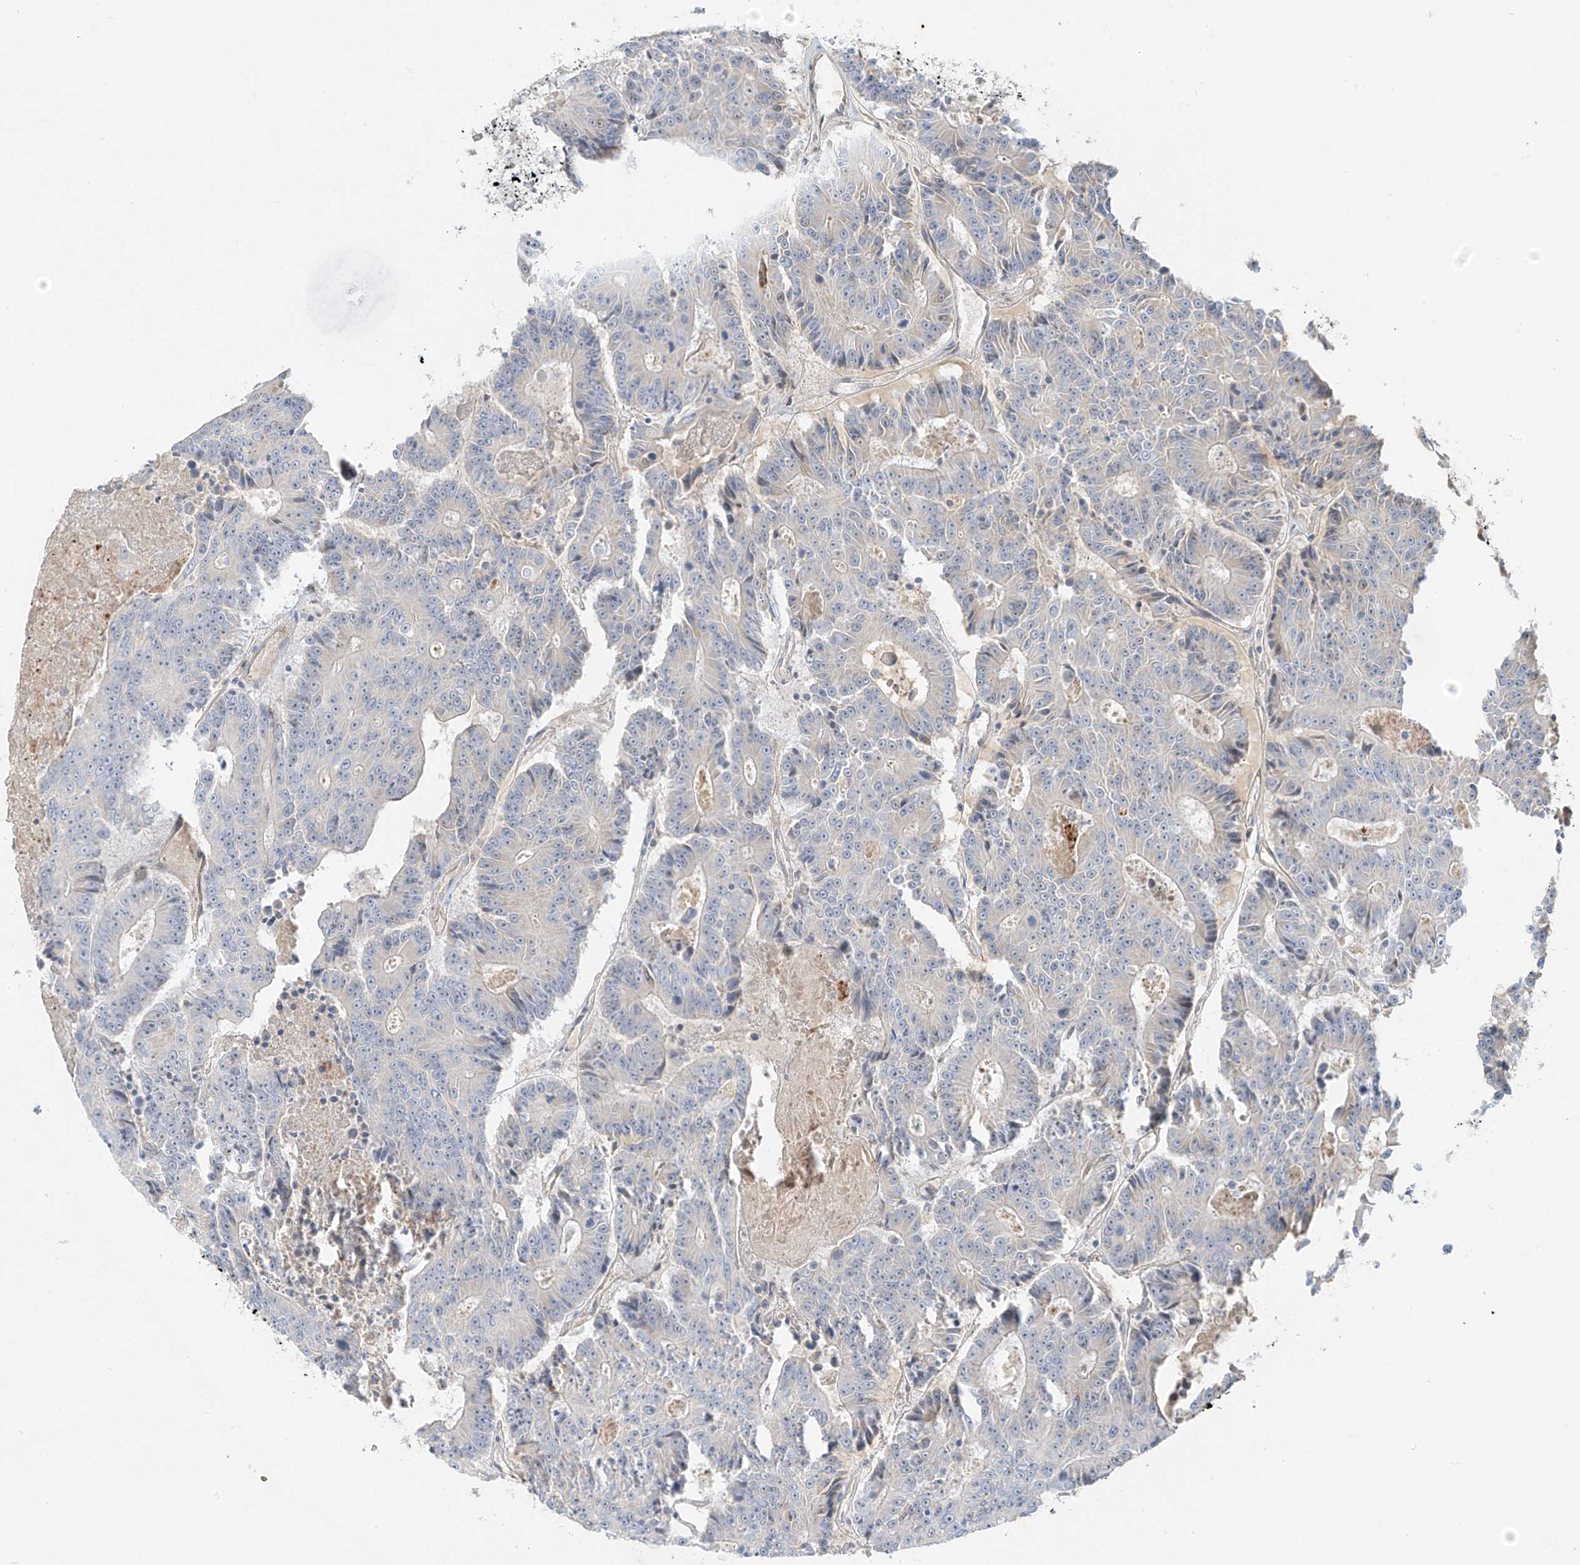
{"staining": {"intensity": "negative", "quantity": "none", "location": "none"}, "tissue": "colorectal cancer", "cell_type": "Tumor cells", "image_type": "cancer", "snomed": [{"axis": "morphology", "description": "Adenocarcinoma, NOS"}, {"axis": "topography", "description": "Colon"}], "caption": "Micrograph shows no significant protein staining in tumor cells of colorectal adenocarcinoma. (IHC, brightfield microscopy, high magnification).", "gene": "C2orf42", "patient": {"sex": "male", "age": 83}}